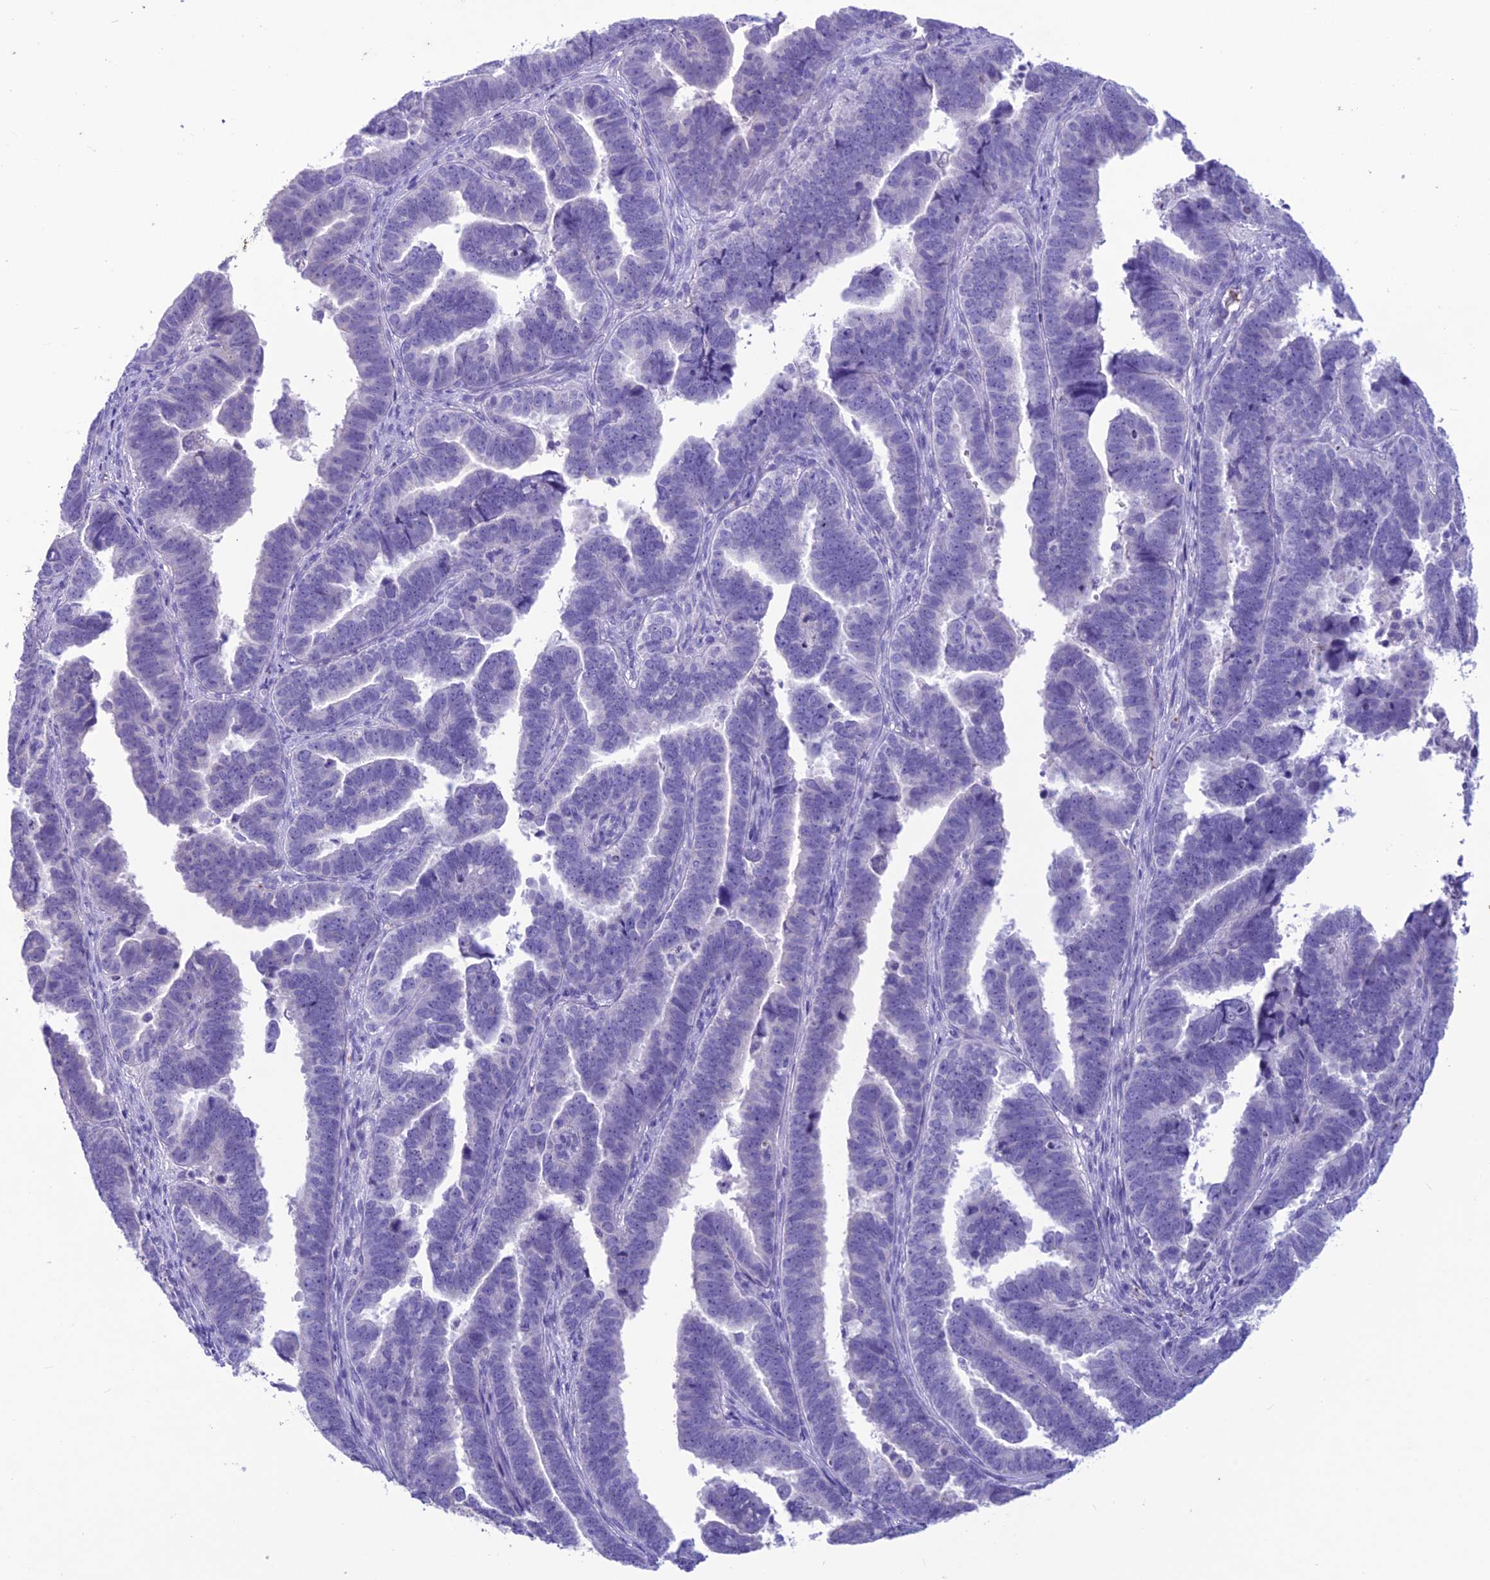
{"staining": {"intensity": "negative", "quantity": "none", "location": "none"}, "tissue": "endometrial cancer", "cell_type": "Tumor cells", "image_type": "cancer", "snomed": [{"axis": "morphology", "description": "Adenocarcinoma, NOS"}, {"axis": "topography", "description": "Endometrium"}], "caption": "Adenocarcinoma (endometrial) stained for a protein using IHC shows no expression tumor cells.", "gene": "IFT172", "patient": {"sex": "female", "age": 75}}